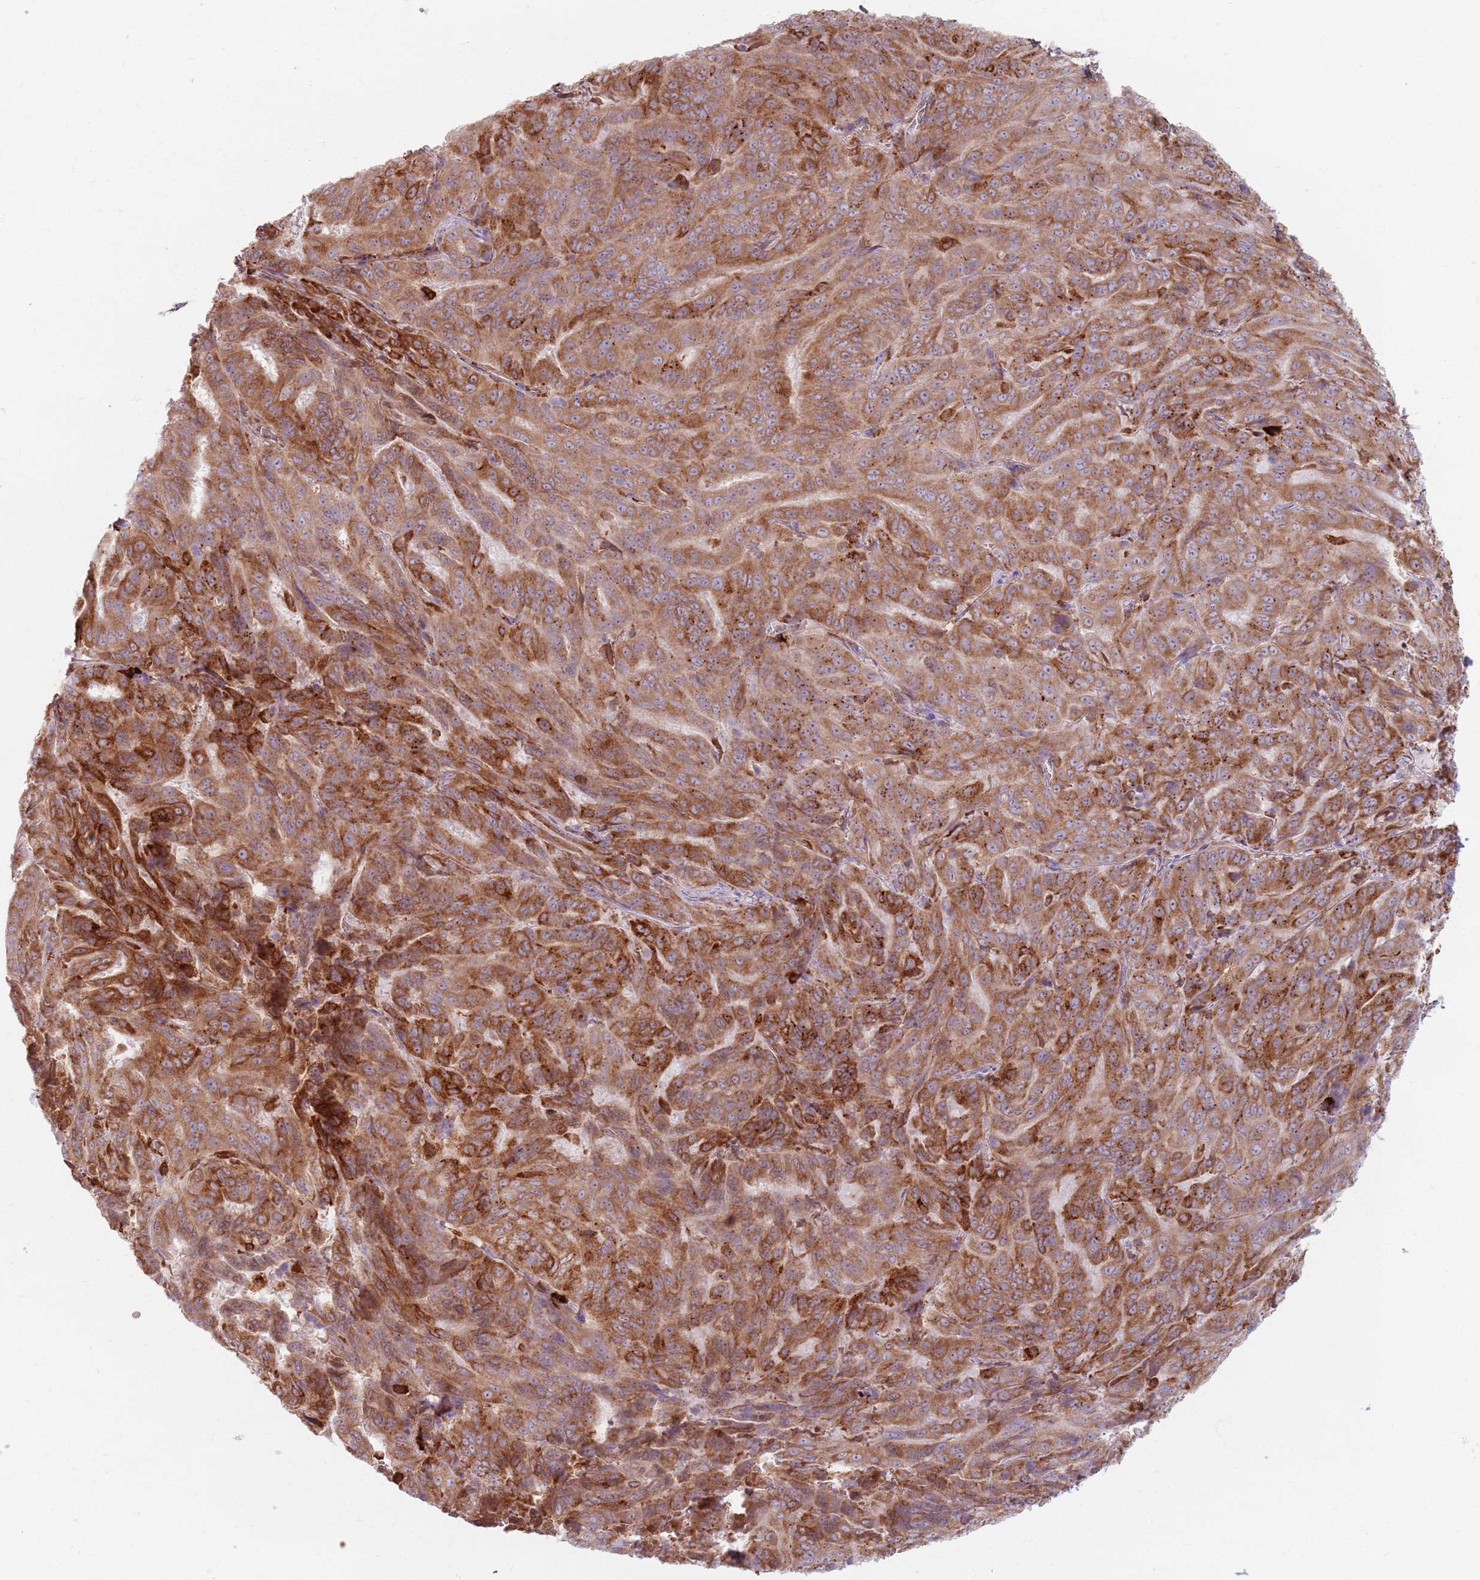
{"staining": {"intensity": "strong", "quantity": ">75%", "location": "cytoplasmic/membranous"}, "tissue": "pancreatic cancer", "cell_type": "Tumor cells", "image_type": "cancer", "snomed": [{"axis": "morphology", "description": "Adenocarcinoma, NOS"}, {"axis": "topography", "description": "Pancreas"}], "caption": "Pancreatic adenocarcinoma stained for a protein shows strong cytoplasmic/membranous positivity in tumor cells.", "gene": "COLGALT1", "patient": {"sex": "male", "age": 63}}